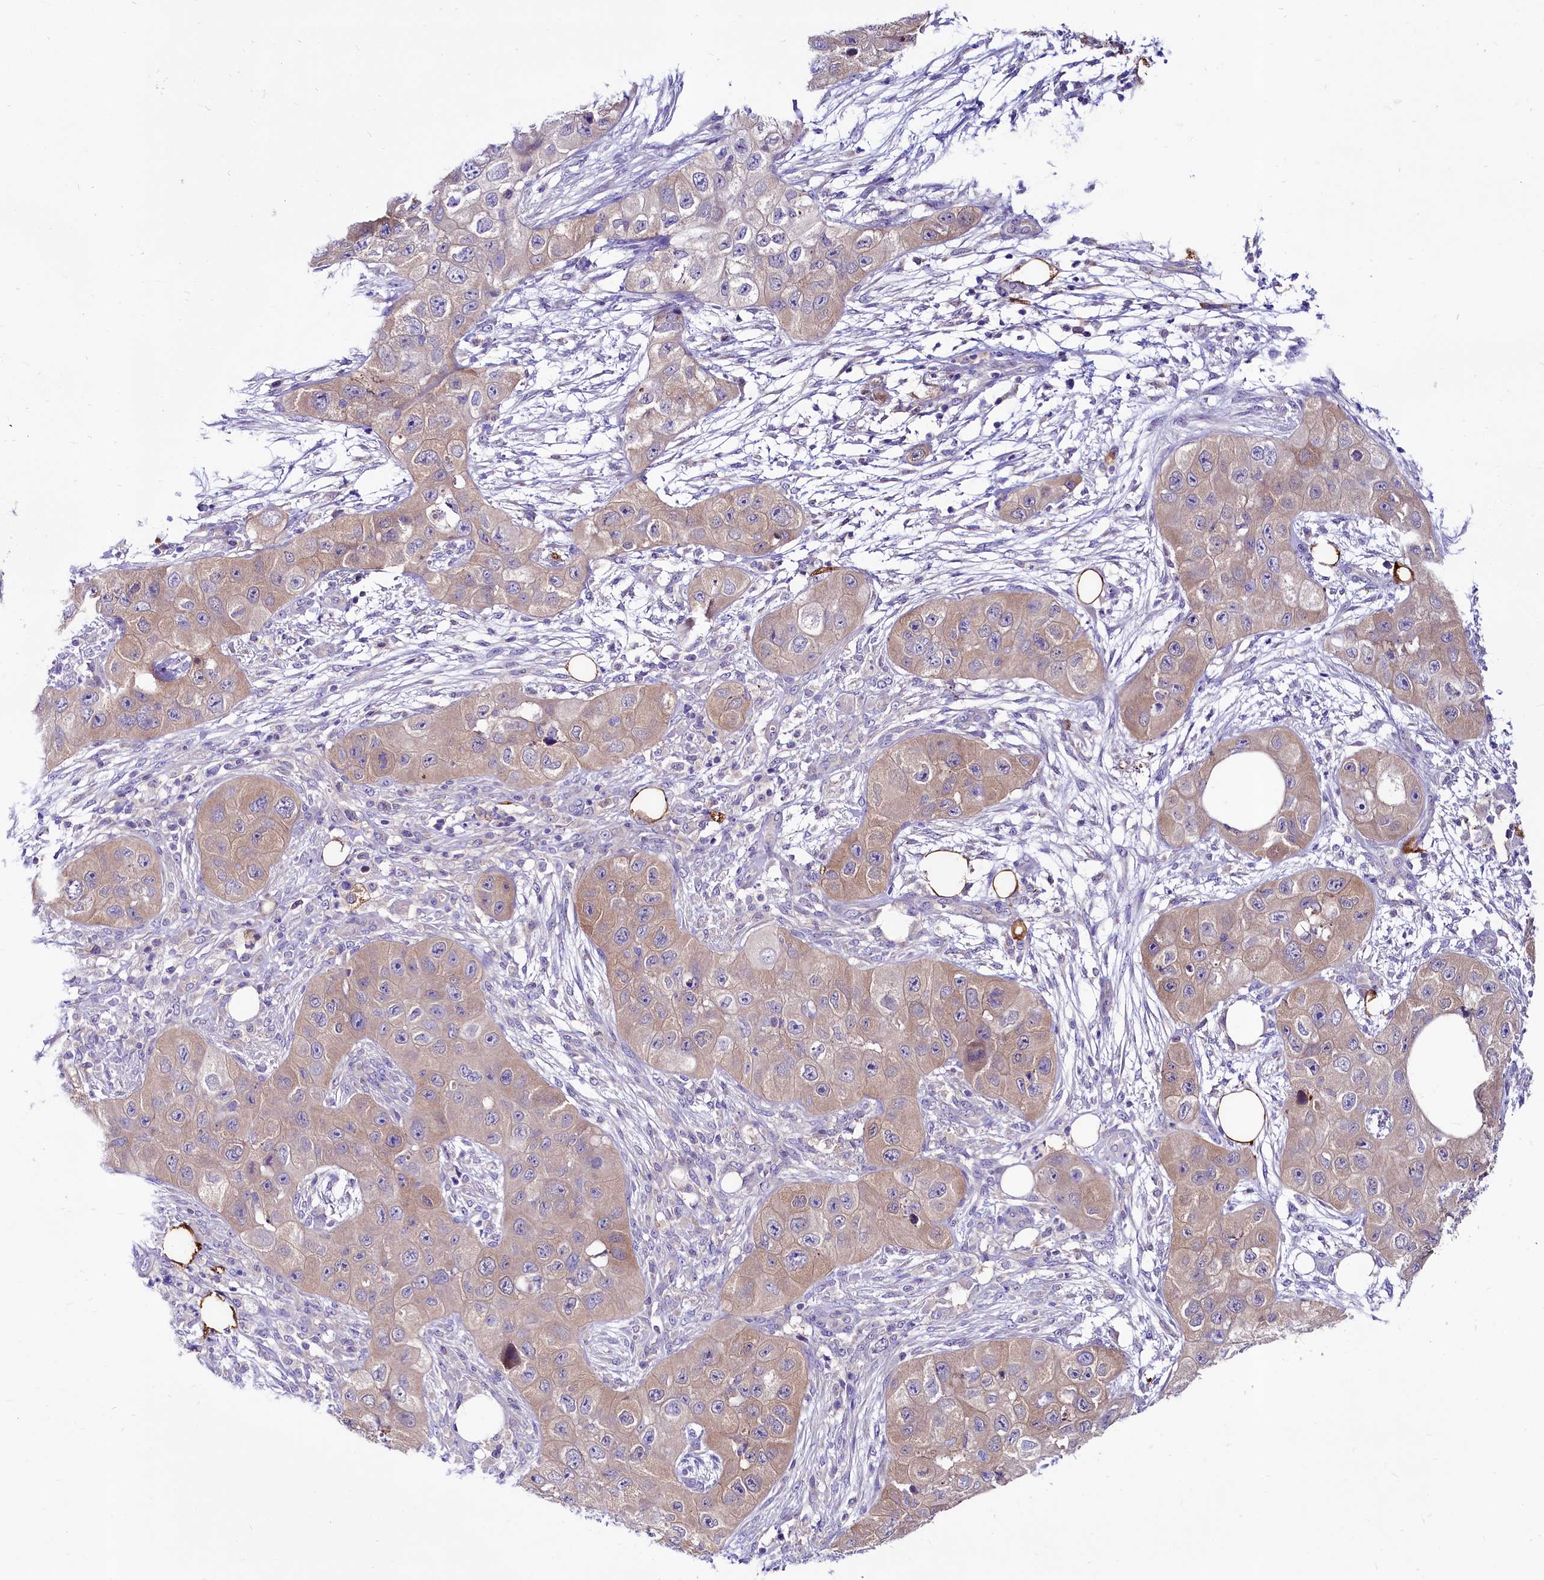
{"staining": {"intensity": "weak", "quantity": "25%-75%", "location": "cytoplasmic/membranous"}, "tissue": "skin cancer", "cell_type": "Tumor cells", "image_type": "cancer", "snomed": [{"axis": "morphology", "description": "Squamous cell carcinoma, NOS"}, {"axis": "topography", "description": "Skin"}, {"axis": "topography", "description": "Subcutis"}], "caption": "DAB immunohistochemical staining of human skin cancer displays weak cytoplasmic/membranous protein positivity in about 25%-75% of tumor cells.", "gene": "ABHD5", "patient": {"sex": "male", "age": 73}}